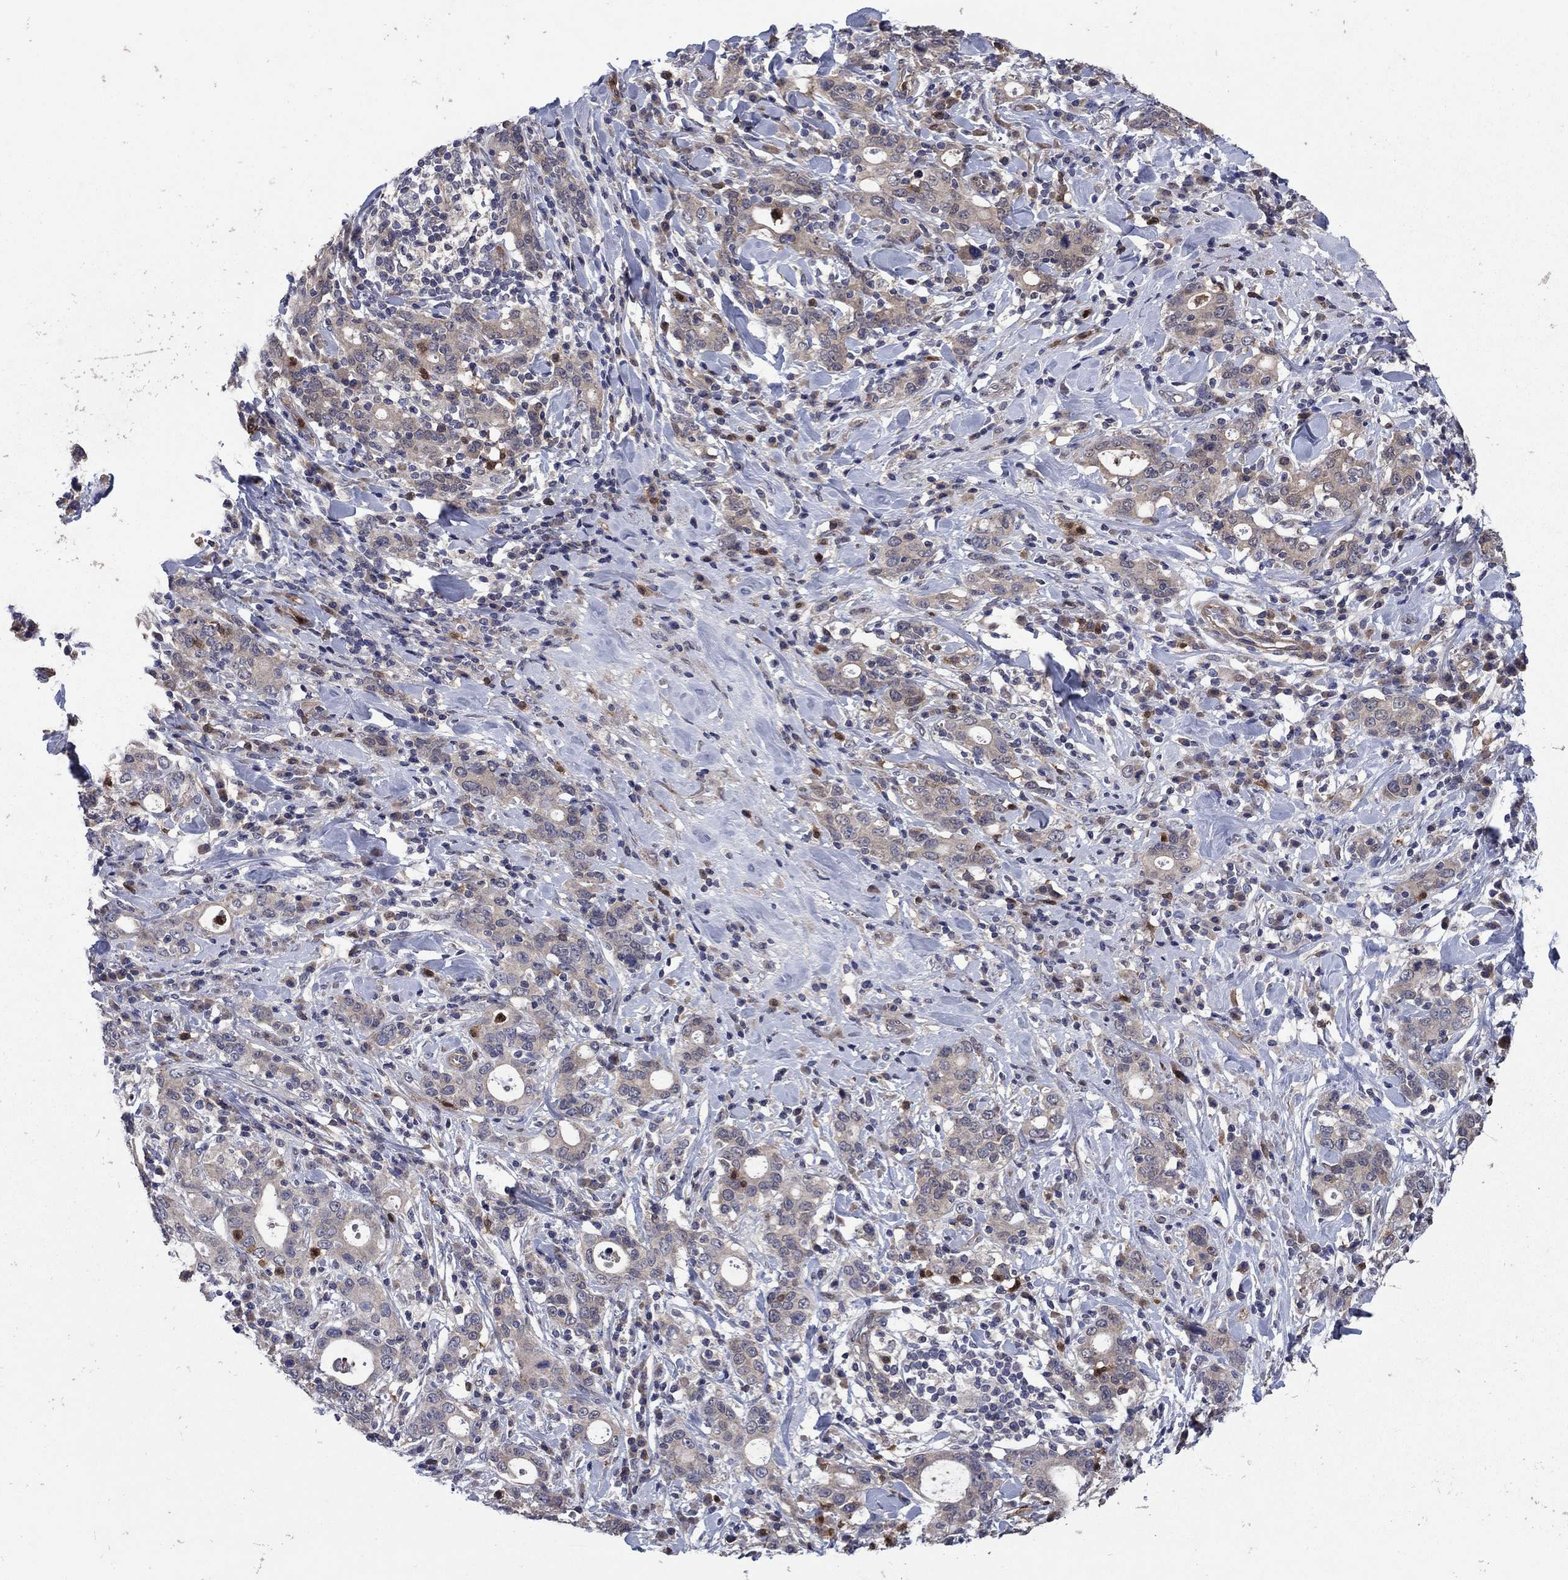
{"staining": {"intensity": "weak", "quantity": "<25%", "location": "cytoplasmic/membranous"}, "tissue": "stomach cancer", "cell_type": "Tumor cells", "image_type": "cancer", "snomed": [{"axis": "morphology", "description": "Adenocarcinoma, NOS"}, {"axis": "topography", "description": "Stomach"}], "caption": "Human stomach adenocarcinoma stained for a protein using IHC shows no staining in tumor cells.", "gene": "MSRB1", "patient": {"sex": "male", "age": 79}}